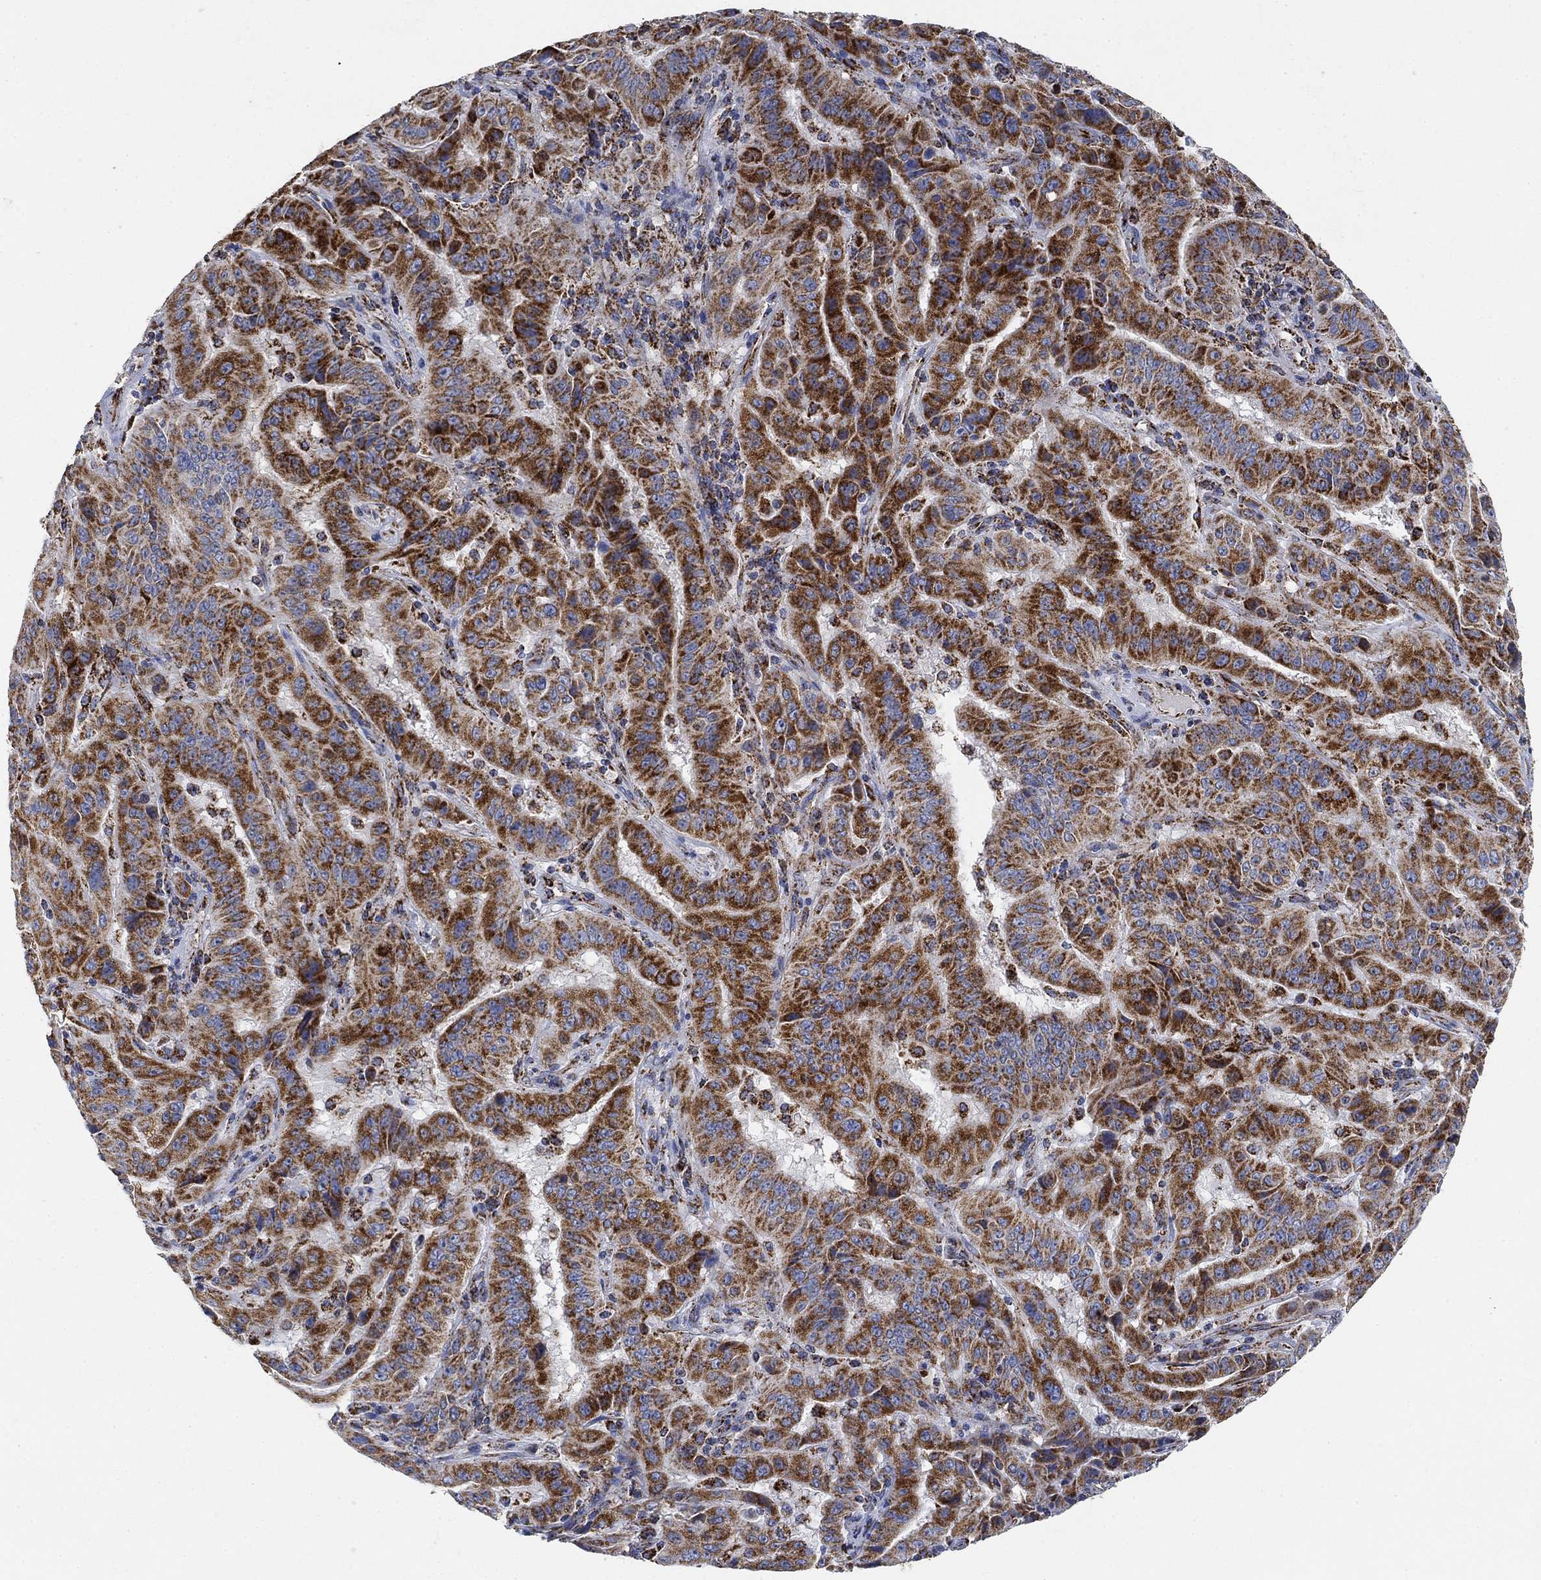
{"staining": {"intensity": "strong", "quantity": ">75%", "location": "cytoplasmic/membranous"}, "tissue": "pancreatic cancer", "cell_type": "Tumor cells", "image_type": "cancer", "snomed": [{"axis": "morphology", "description": "Adenocarcinoma, NOS"}, {"axis": "topography", "description": "Pancreas"}], "caption": "DAB immunohistochemical staining of human pancreatic cancer exhibits strong cytoplasmic/membranous protein staining in about >75% of tumor cells. The protein of interest is stained brown, and the nuclei are stained in blue (DAB IHC with brightfield microscopy, high magnification).", "gene": "NDUFS3", "patient": {"sex": "male", "age": 63}}